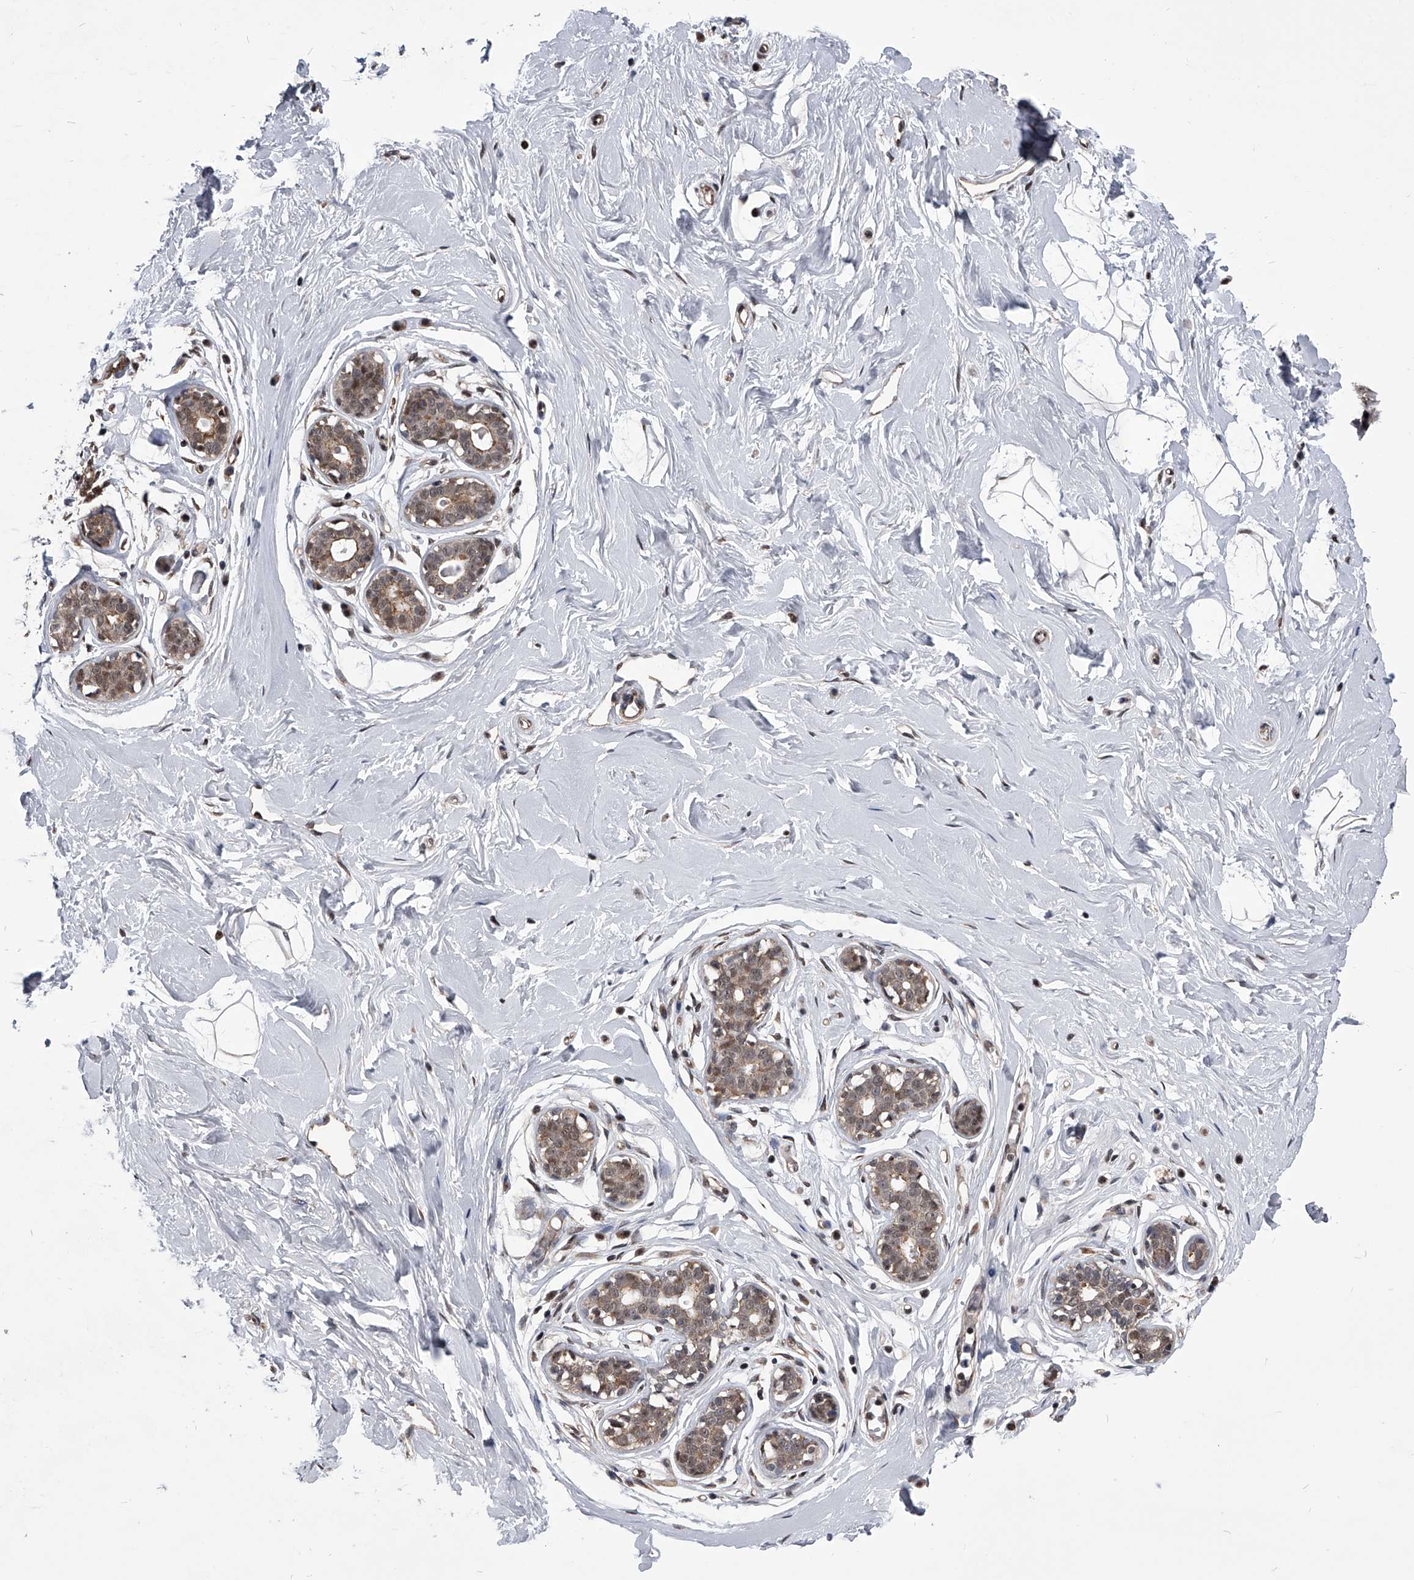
{"staining": {"intensity": "negative", "quantity": "none", "location": "none"}, "tissue": "breast", "cell_type": "Adipocytes", "image_type": "normal", "snomed": [{"axis": "morphology", "description": "Normal tissue, NOS"}, {"axis": "morphology", "description": "Adenoma, NOS"}, {"axis": "topography", "description": "Breast"}], "caption": "Photomicrograph shows no protein staining in adipocytes of unremarkable breast. (Stains: DAB immunohistochemistry (IHC) with hematoxylin counter stain, Microscopy: brightfield microscopy at high magnification).", "gene": "ZNF76", "patient": {"sex": "female", "age": 23}}